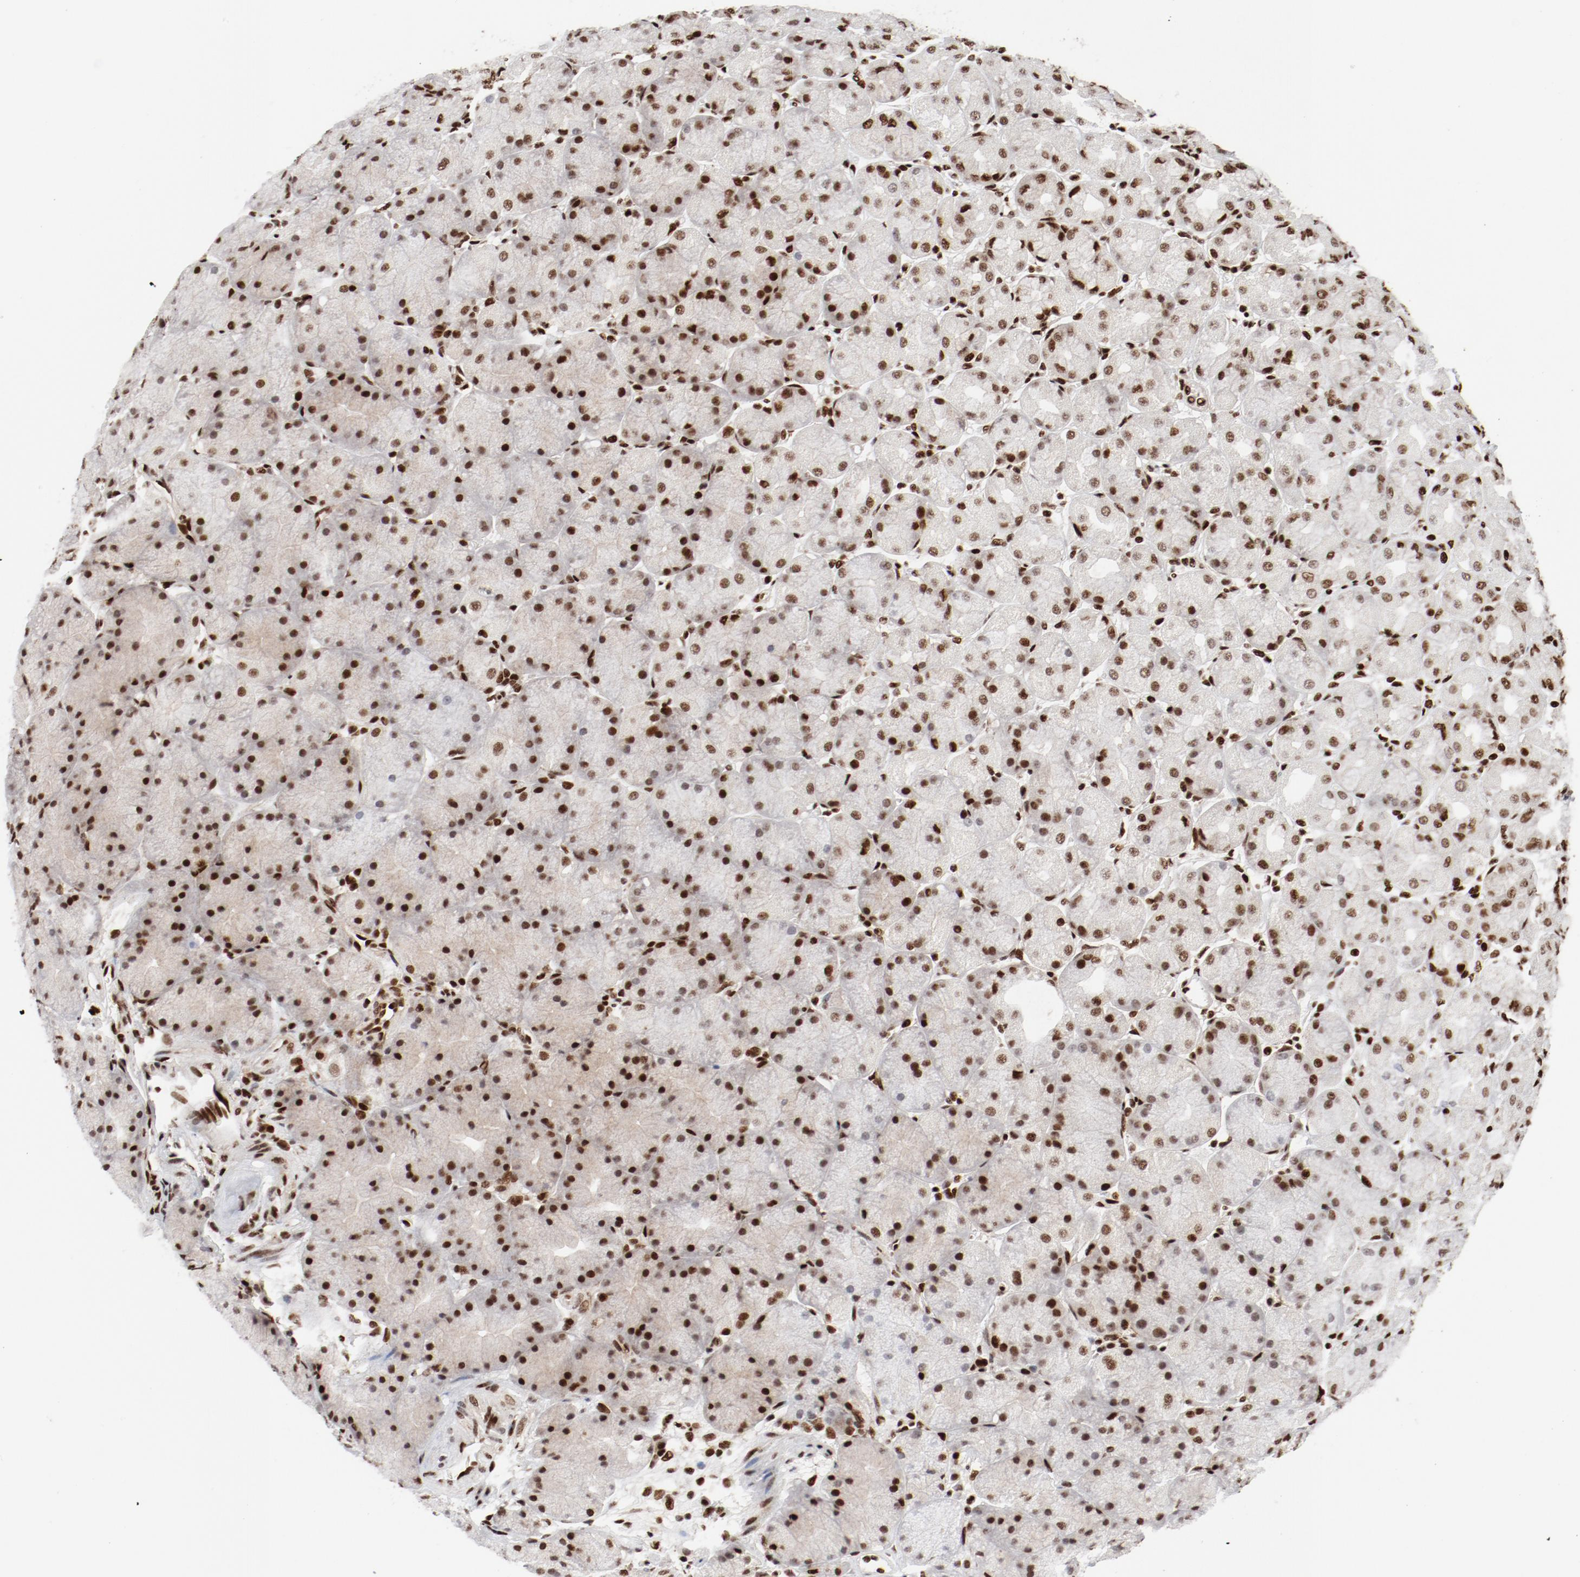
{"staining": {"intensity": "strong", "quantity": ">75%", "location": "nuclear"}, "tissue": "stomach", "cell_type": "Glandular cells", "image_type": "normal", "snomed": [{"axis": "morphology", "description": "Normal tissue, NOS"}, {"axis": "topography", "description": "Stomach, upper"}], "caption": "Immunohistochemistry (IHC) image of normal stomach: stomach stained using immunohistochemistry displays high levels of strong protein expression localized specifically in the nuclear of glandular cells, appearing as a nuclear brown color.", "gene": "NFYB", "patient": {"sex": "female", "age": 56}}